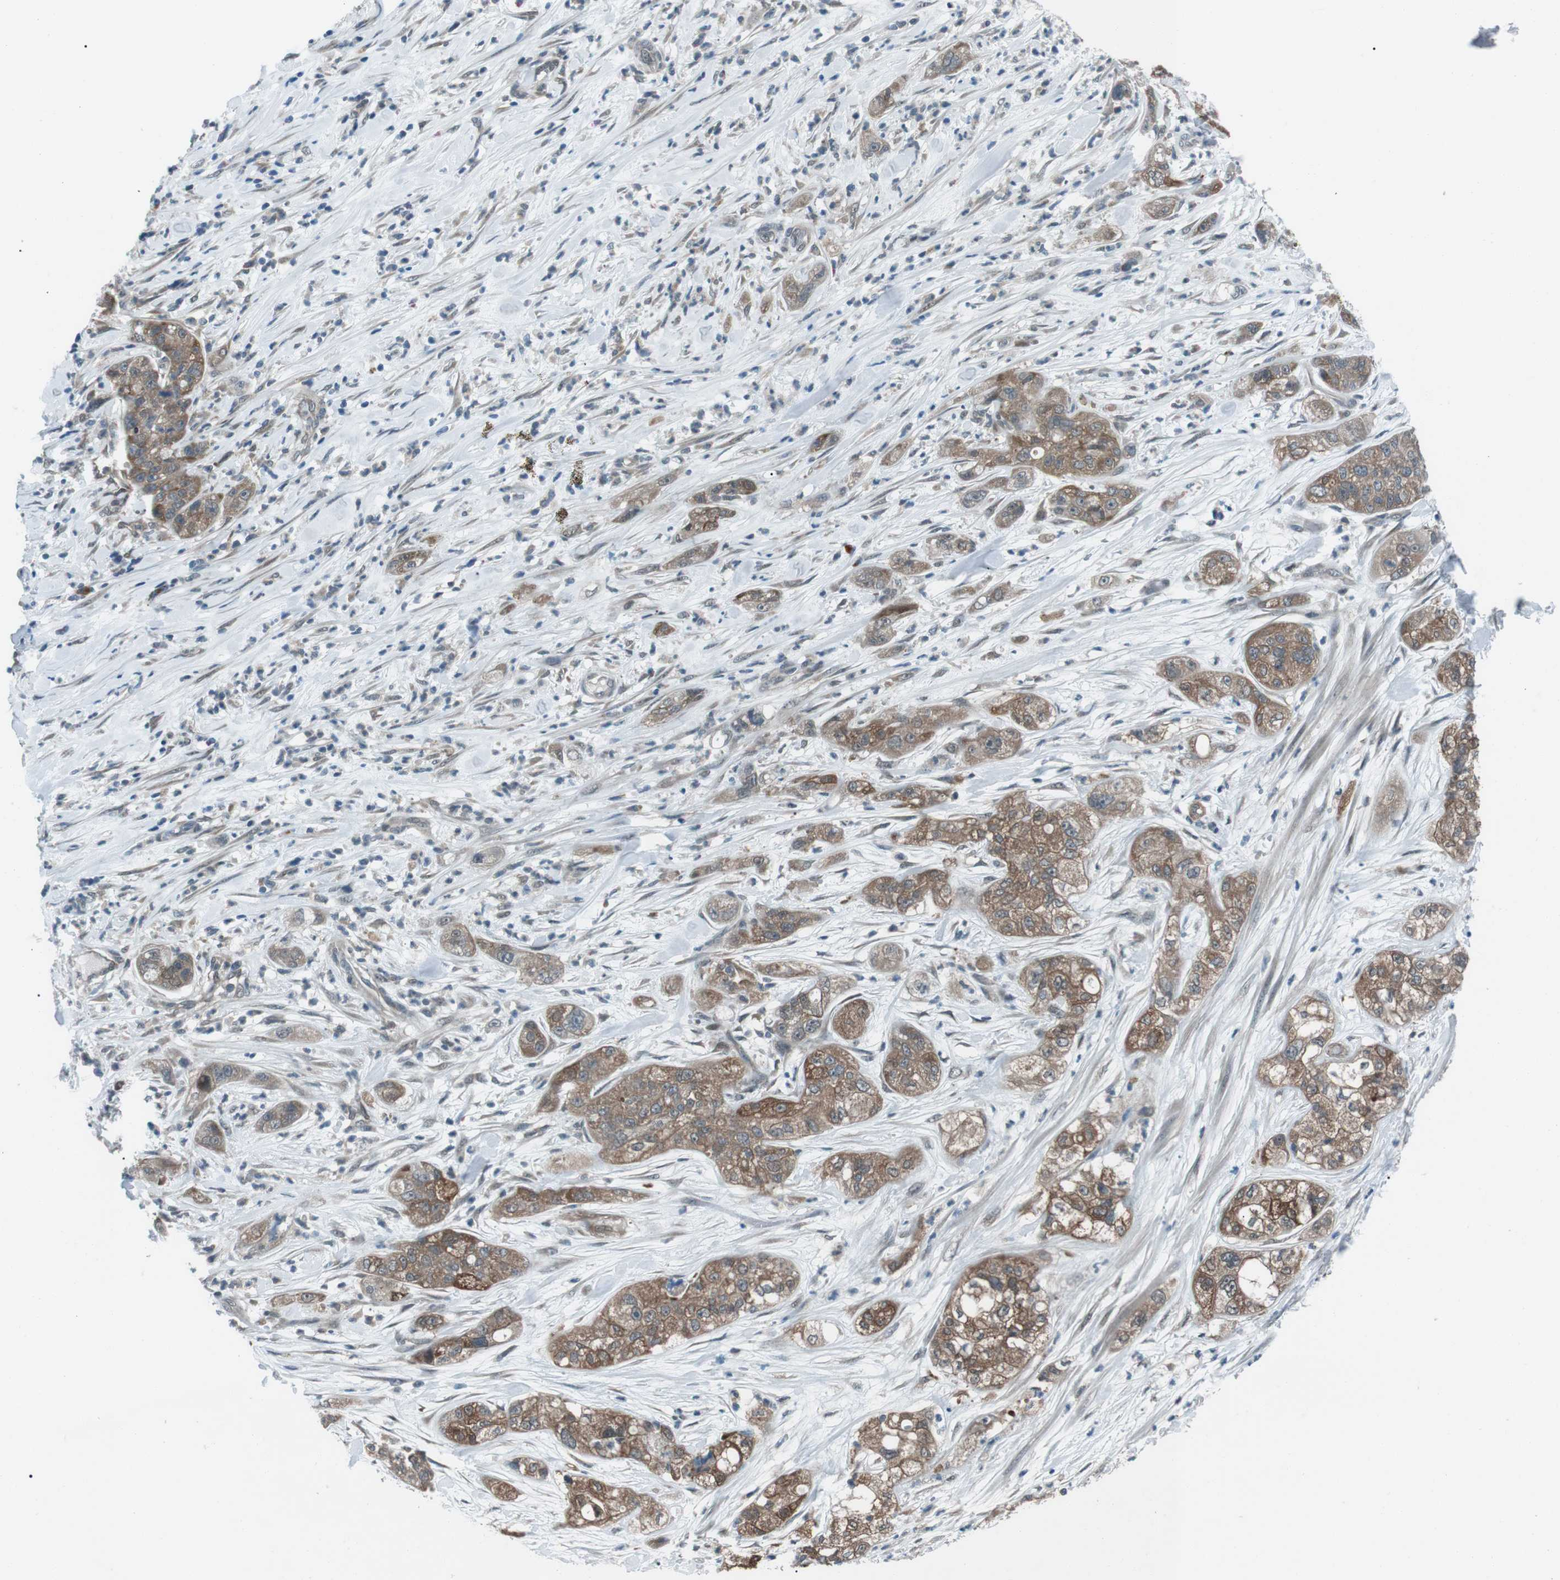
{"staining": {"intensity": "moderate", "quantity": "25%-75%", "location": "cytoplasmic/membranous"}, "tissue": "pancreatic cancer", "cell_type": "Tumor cells", "image_type": "cancer", "snomed": [{"axis": "morphology", "description": "Adenocarcinoma, NOS"}, {"axis": "topography", "description": "Pancreas"}], "caption": "Pancreatic cancer (adenocarcinoma) was stained to show a protein in brown. There is medium levels of moderate cytoplasmic/membranous positivity in about 25%-75% of tumor cells. Nuclei are stained in blue.", "gene": "LRIG2", "patient": {"sex": "female", "age": 78}}